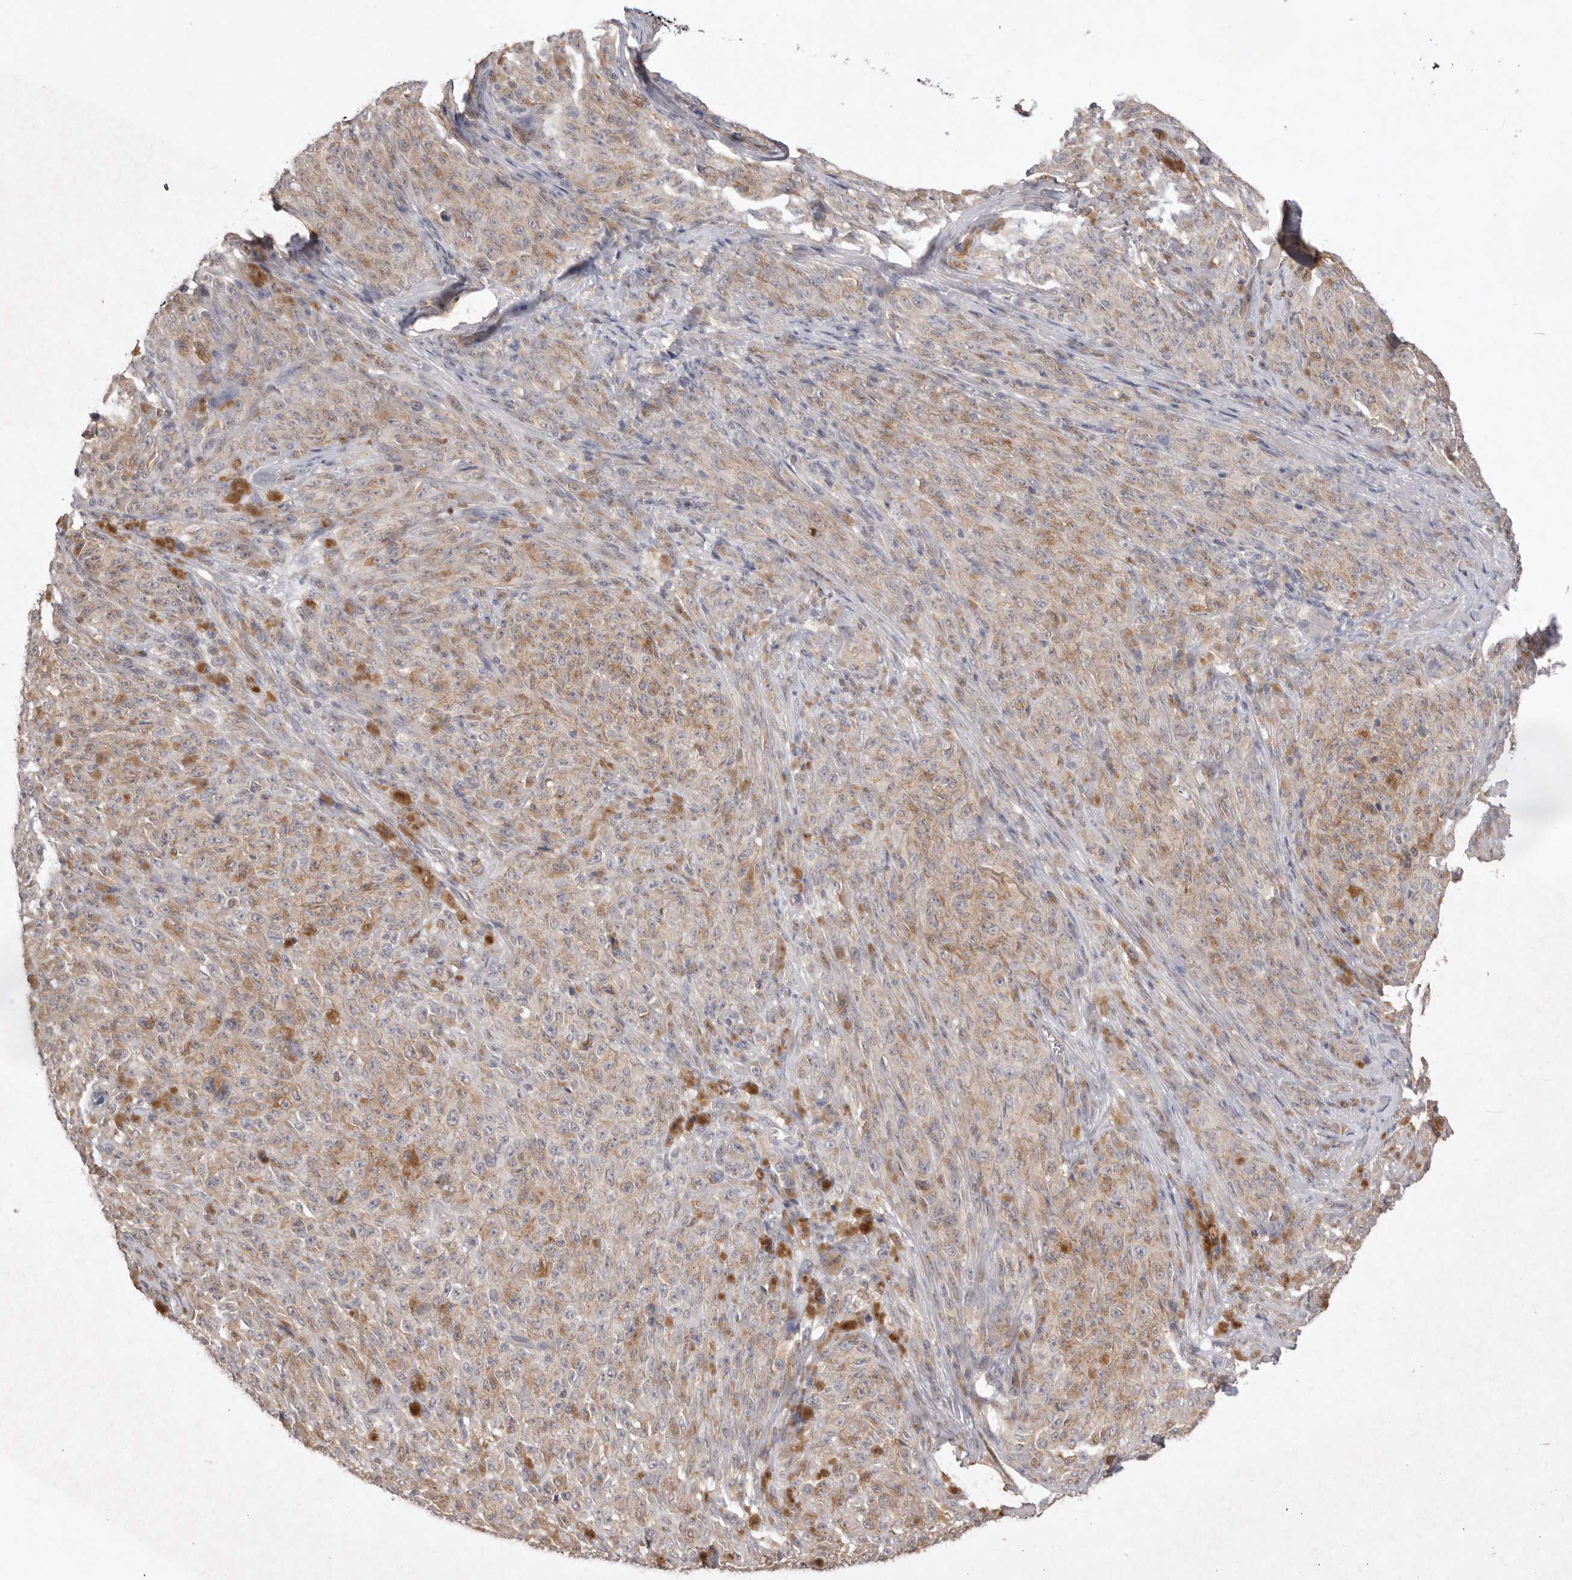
{"staining": {"intensity": "weak", "quantity": ">75%", "location": "cytoplasmic/membranous"}, "tissue": "melanoma", "cell_type": "Tumor cells", "image_type": "cancer", "snomed": [{"axis": "morphology", "description": "Malignant melanoma, NOS"}, {"axis": "topography", "description": "Skin"}], "caption": "Brown immunohistochemical staining in human malignant melanoma demonstrates weak cytoplasmic/membranous staining in about >75% of tumor cells.", "gene": "TLR3", "patient": {"sex": "female", "age": 82}}